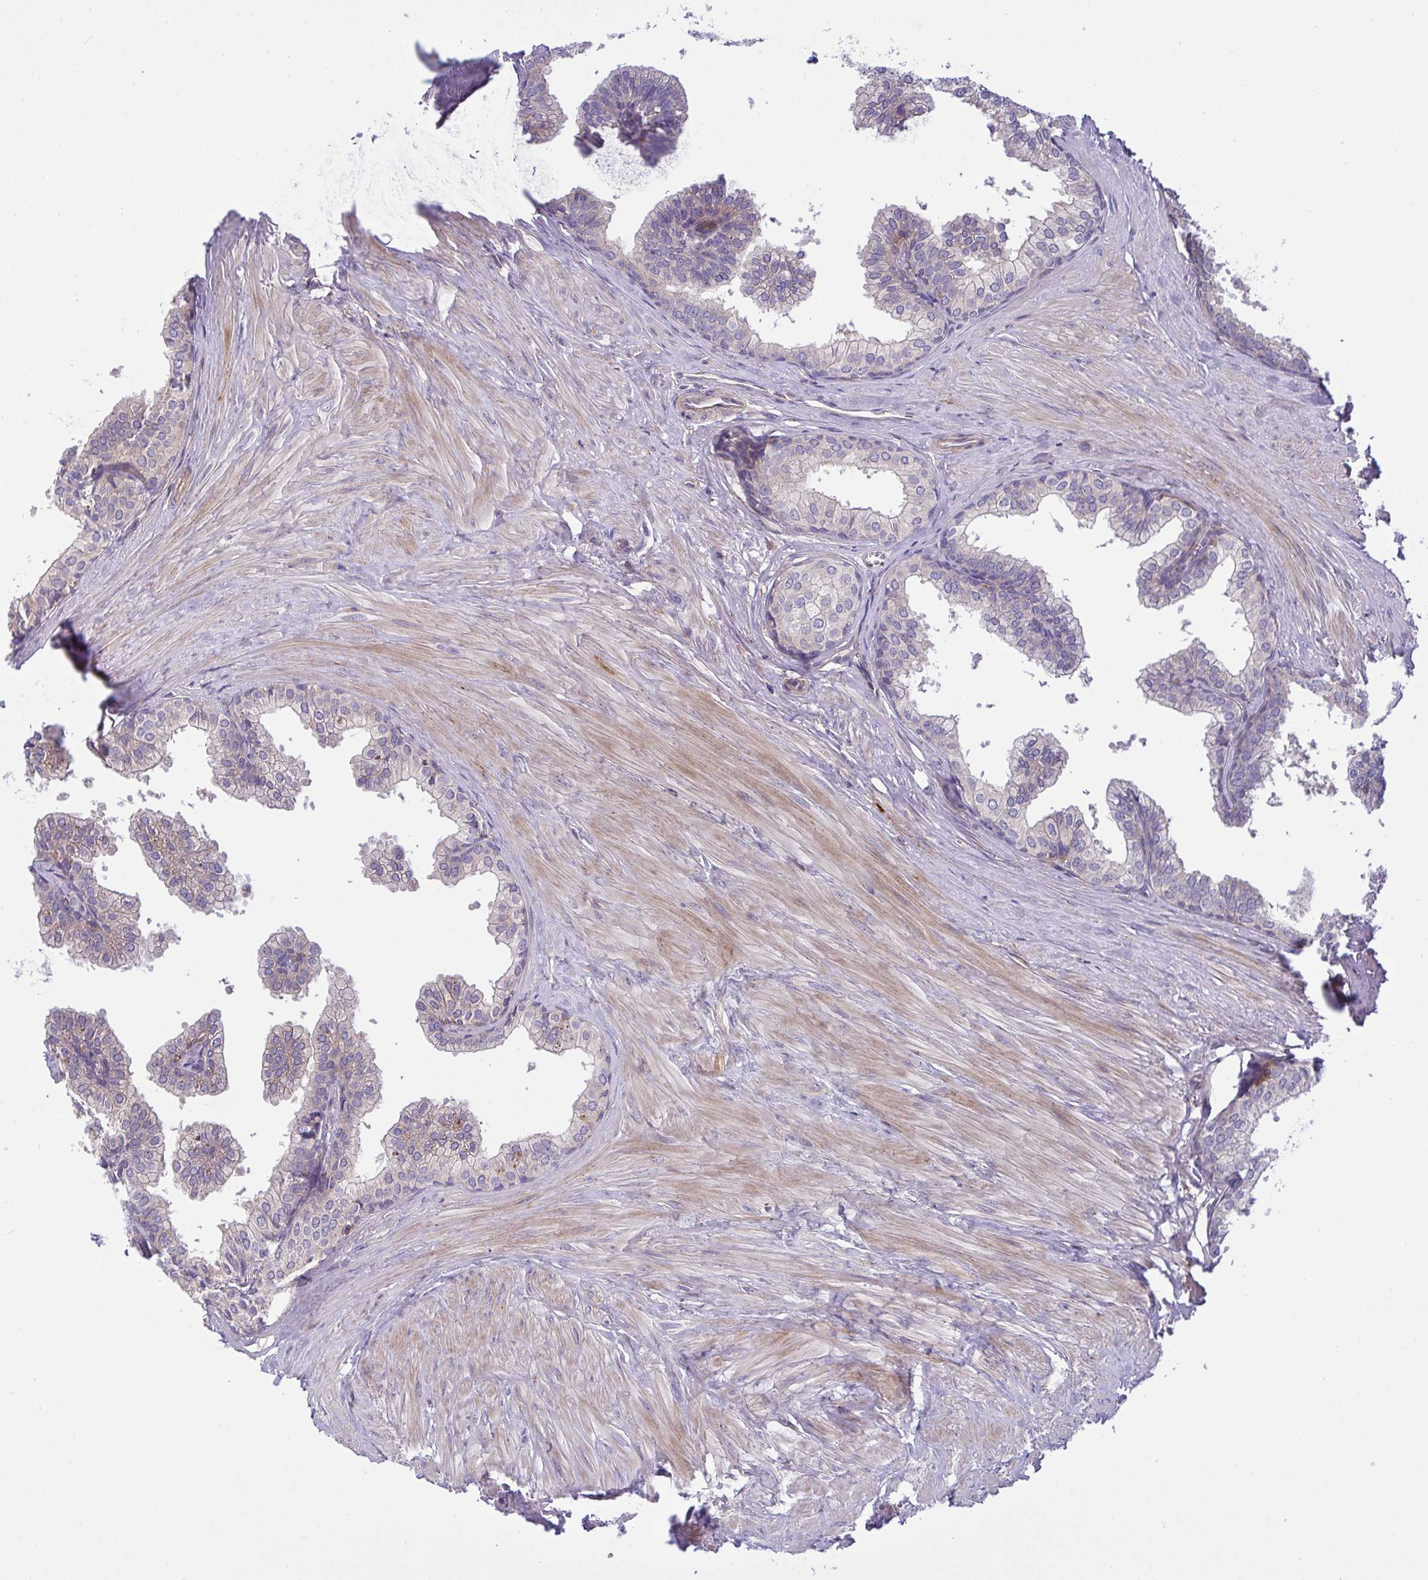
{"staining": {"intensity": "weak", "quantity": "<25%", "location": "cytoplasmic/membranous"}, "tissue": "prostate", "cell_type": "Glandular cells", "image_type": "normal", "snomed": [{"axis": "morphology", "description": "Normal tissue, NOS"}, {"axis": "topography", "description": "Prostate"}, {"axis": "topography", "description": "Peripheral nerve tissue"}], "caption": "The immunohistochemistry (IHC) histopathology image has no significant expression in glandular cells of prostate. Nuclei are stained in blue.", "gene": "GRB14", "patient": {"sex": "male", "age": 55}}